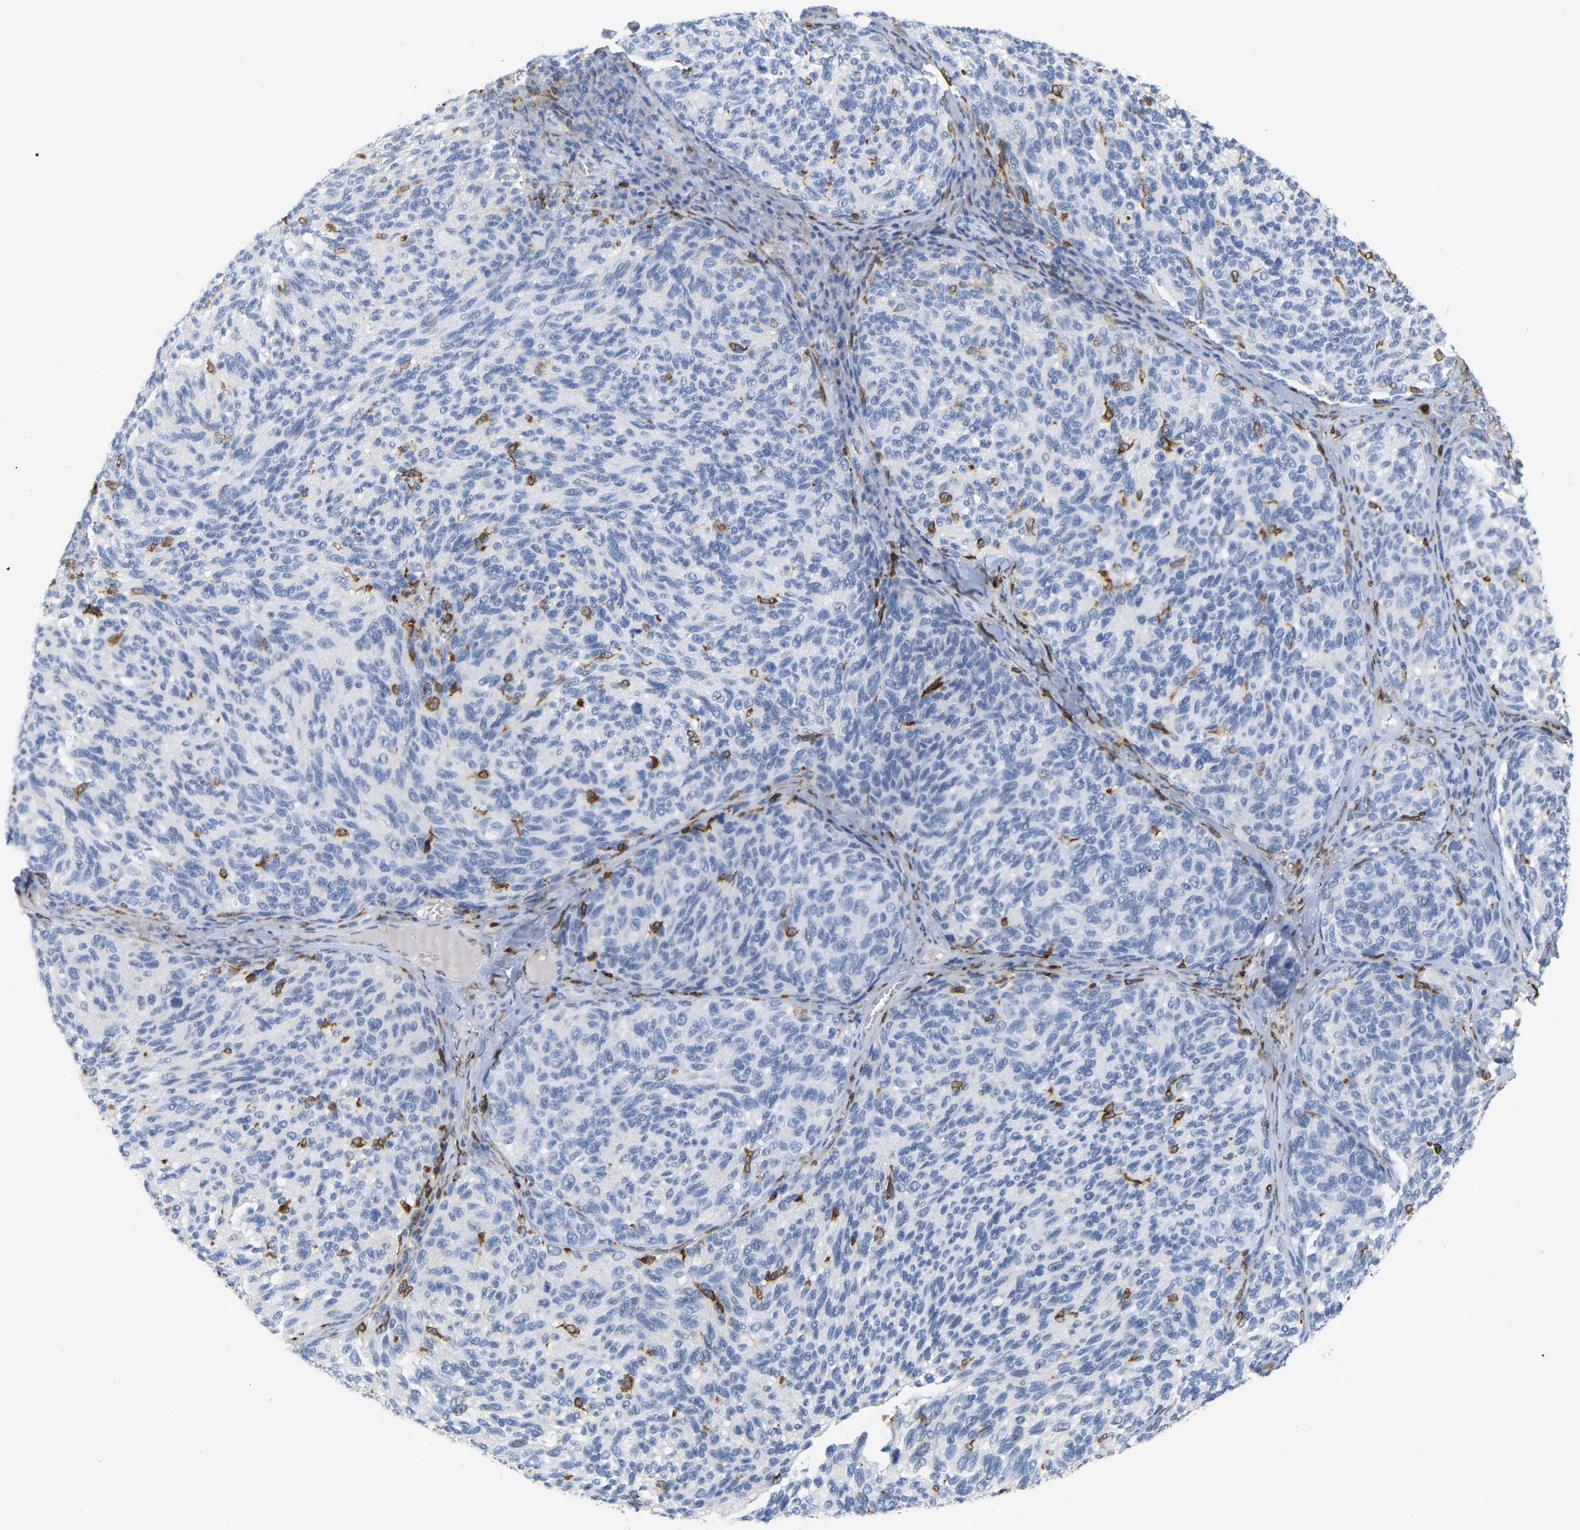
{"staining": {"intensity": "negative", "quantity": "none", "location": "none"}, "tissue": "melanoma", "cell_type": "Tumor cells", "image_type": "cancer", "snomed": [{"axis": "morphology", "description": "Malignant melanoma, NOS"}, {"axis": "topography", "description": "Skin"}], "caption": "A photomicrograph of melanoma stained for a protein shows no brown staining in tumor cells.", "gene": "PTGS1", "patient": {"sex": "female", "age": 73}}